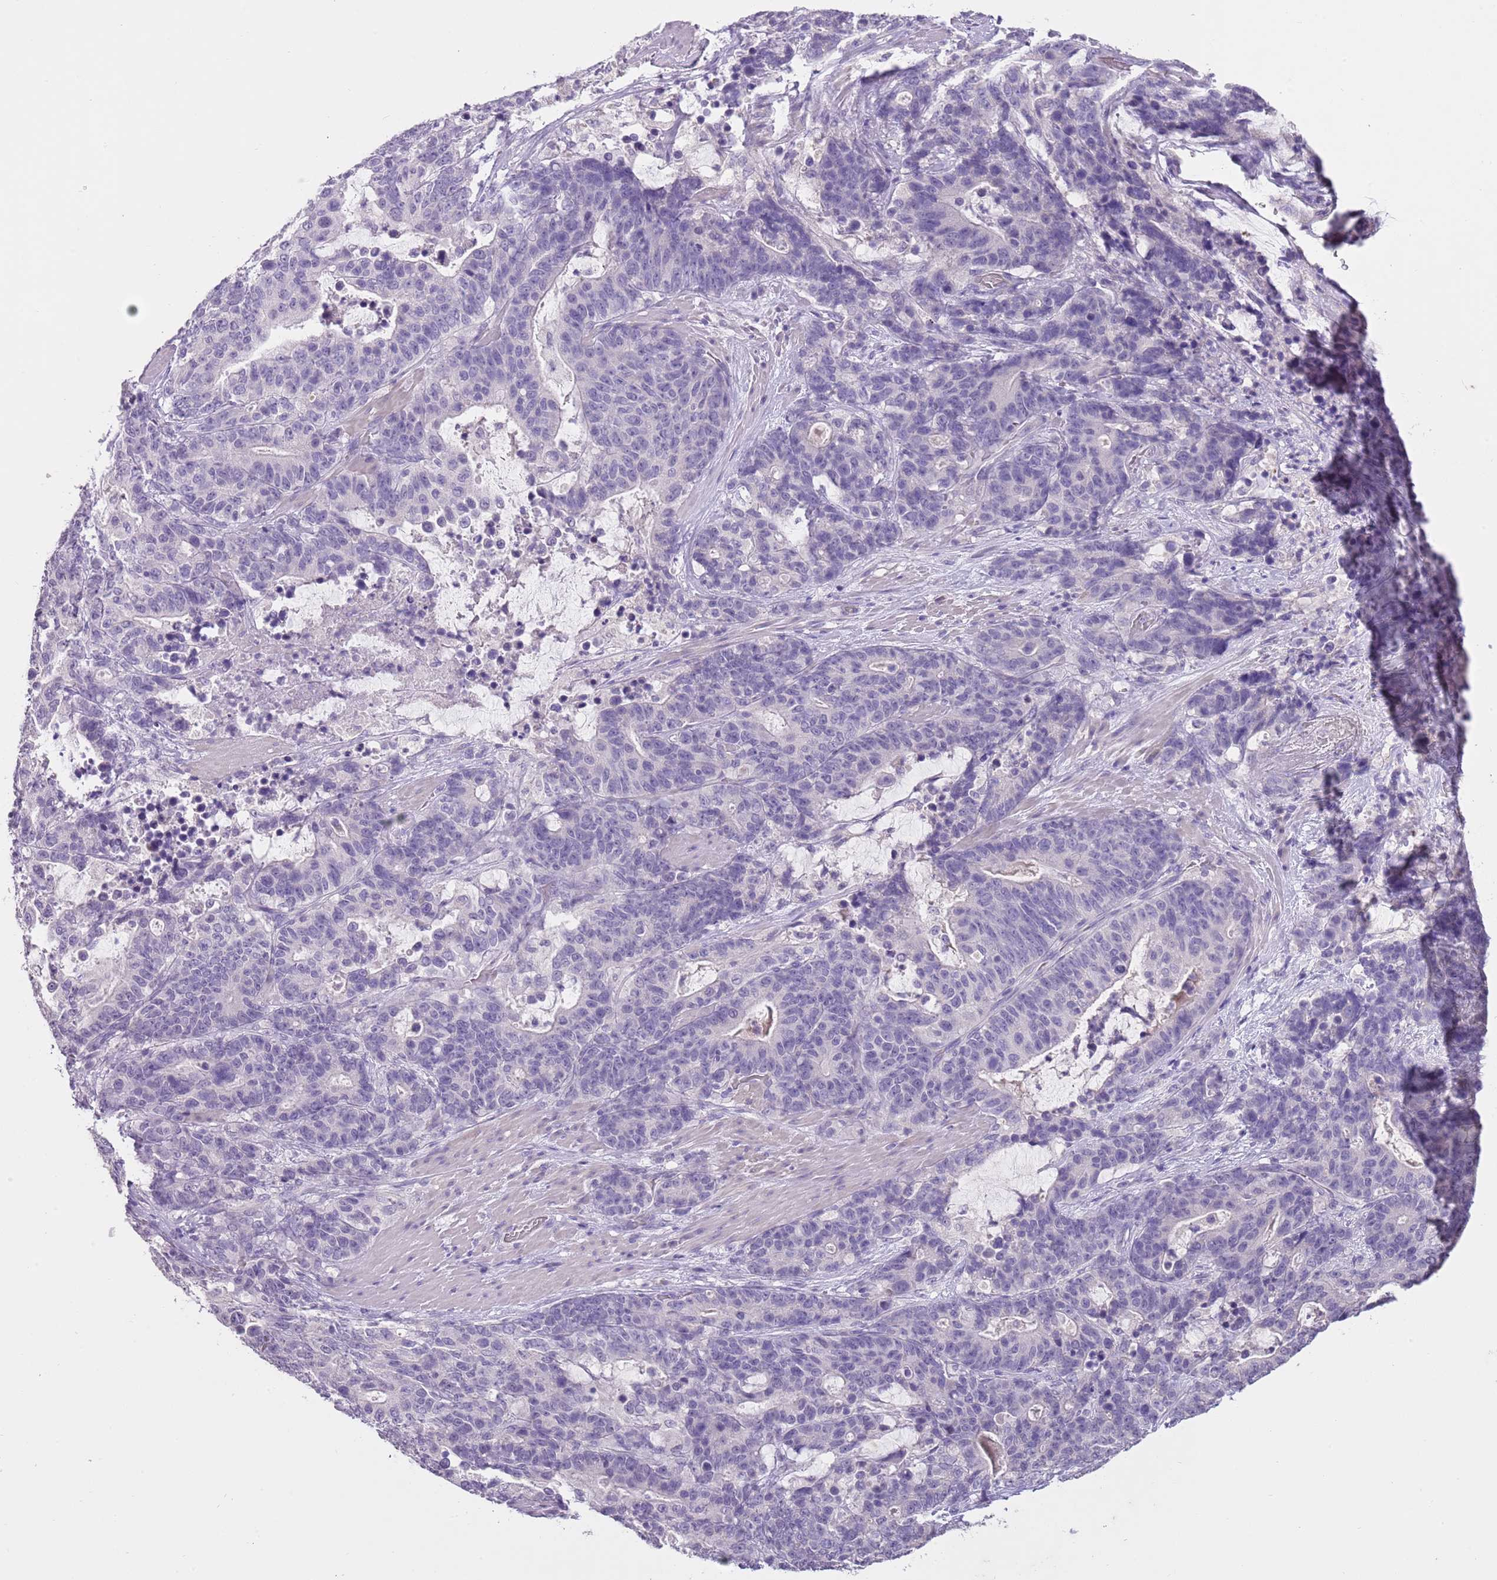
{"staining": {"intensity": "negative", "quantity": "none", "location": "none"}, "tissue": "stomach cancer", "cell_type": "Tumor cells", "image_type": "cancer", "snomed": [{"axis": "morphology", "description": "Adenocarcinoma, NOS"}, {"axis": "topography", "description": "Stomach"}], "caption": "Tumor cells are negative for protein expression in human stomach cancer. (DAB IHC, high magnification).", "gene": "SLC35E3", "patient": {"sex": "female", "age": 76}}